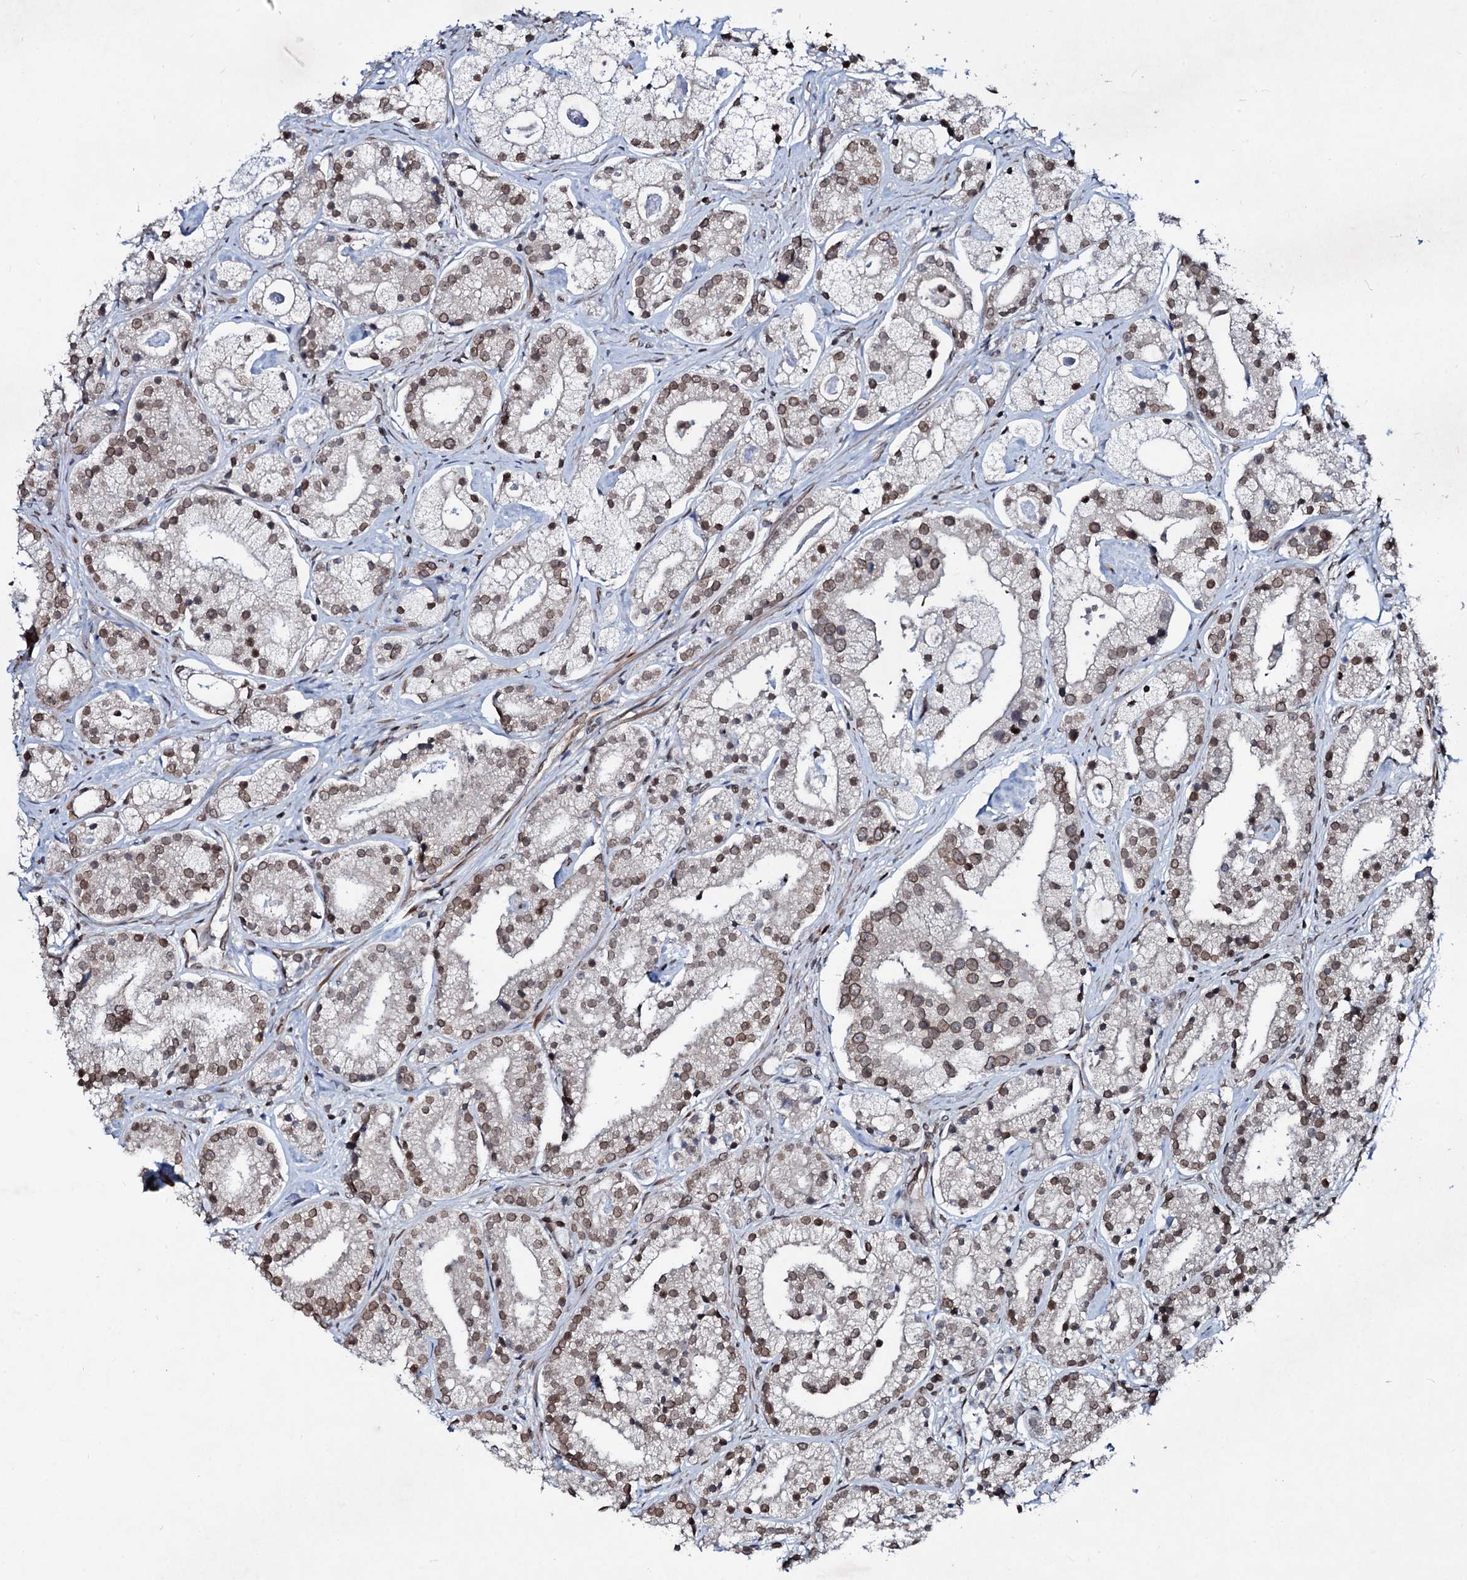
{"staining": {"intensity": "moderate", "quantity": "25%-75%", "location": "cytoplasmic/membranous,nuclear"}, "tissue": "prostate cancer", "cell_type": "Tumor cells", "image_type": "cancer", "snomed": [{"axis": "morphology", "description": "Adenocarcinoma, High grade"}, {"axis": "topography", "description": "Prostate"}], "caption": "Prostate adenocarcinoma (high-grade) stained for a protein displays moderate cytoplasmic/membranous and nuclear positivity in tumor cells. The staining was performed using DAB (3,3'-diaminobenzidine) to visualize the protein expression in brown, while the nuclei were stained in blue with hematoxylin (Magnification: 20x).", "gene": "RNF6", "patient": {"sex": "male", "age": 69}}